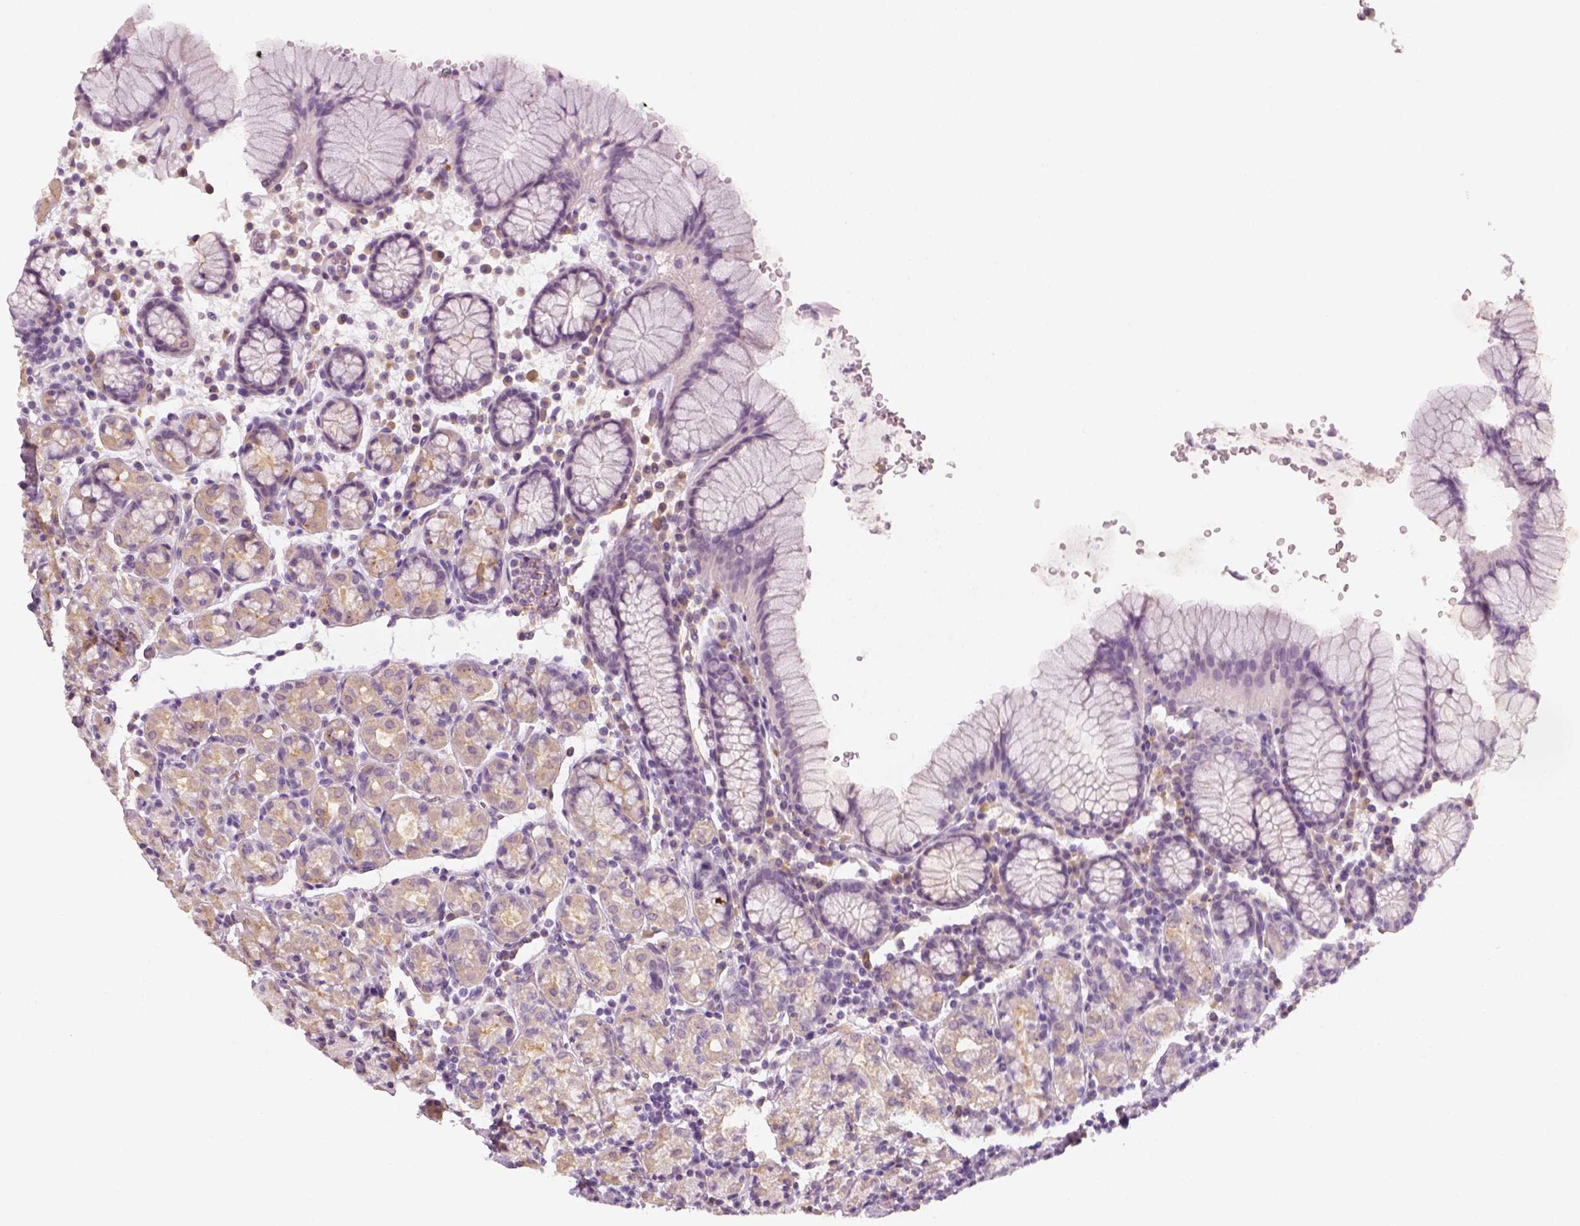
{"staining": {"intensity": "weak", "quantity": "<25%", "location": "cytoplasmic/membranous"}, "tissue": "stomach", "cell_type": "Glandular cells", "image_type": "normal", "snomed": [{"axis": "morphology", "description": "Normal tissue, NOS"}, {"axis": "topography", "description": "Stomach, upper"}, {"axis": "topography", "description": "Stomach"}], "caption": "The photomicrograph displays no staining of glandular cells in benign stomach.", "gene": "FAM163B", "patient": {"sex": "male", "age": 62}}